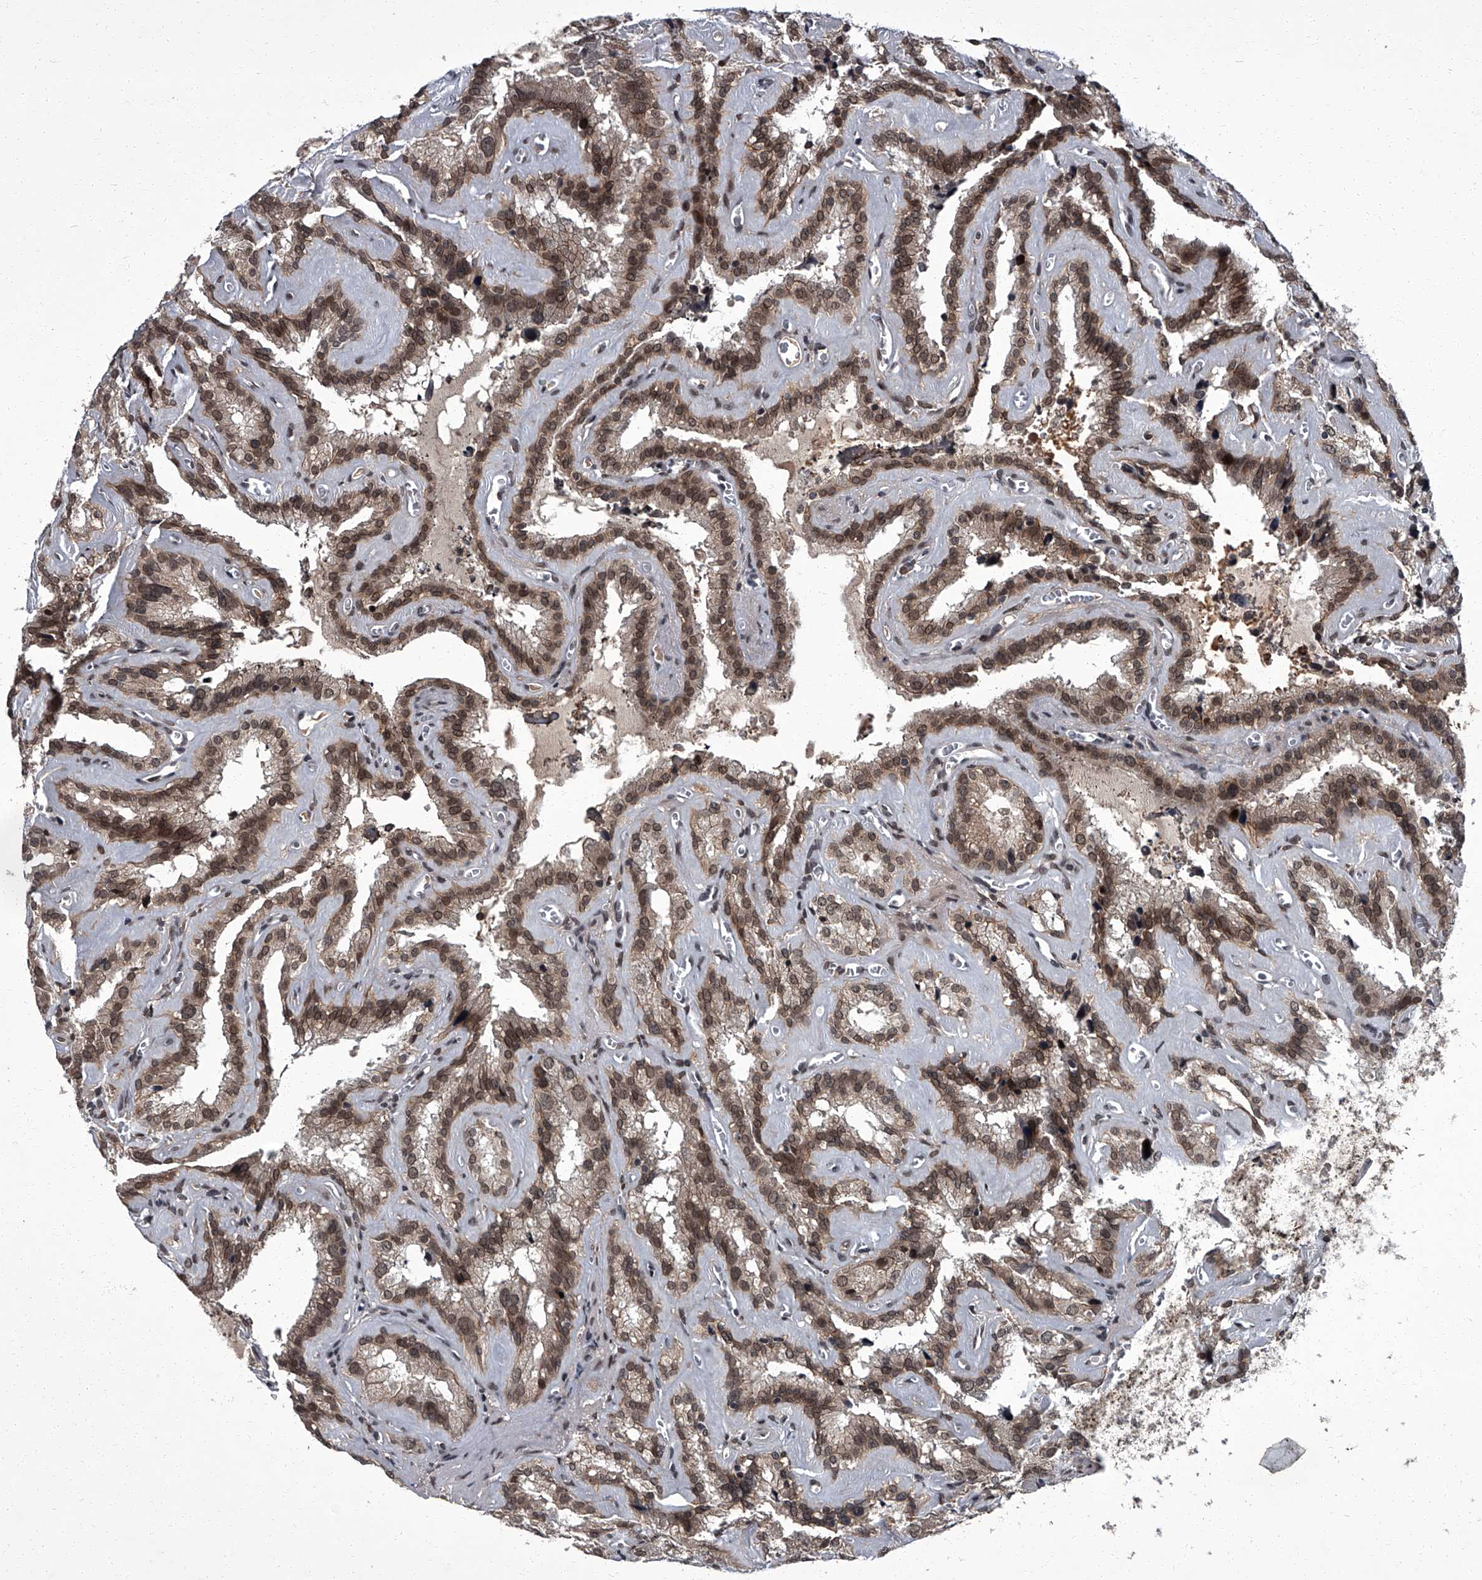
{"staining": {"intensity": "moderate", "quantity": ">75%", "location": "cytoplasmic/membranous,nuclear"}, "tissue": "seminal vesicle", "cell_type": "Glandular cells", "image_type": "normal", "snomed": [{"axis": "morphology", "description": "Normal tissue, NOS"}, {"axis": "topography", "description": "Prostate"}, {"axis": "topography", "description": "Seminal veicle"}], "caption": "The immunohistochemical stain highlights moderate cytoplasmic/membranous,nuclear expression in glandular cells of benign seminal vesicle. The protein of interest is shown in brown color, while the nuclei are stained blue.", "gene": "ZNF518B", "patient": {"sex": "male", "age": 59}}